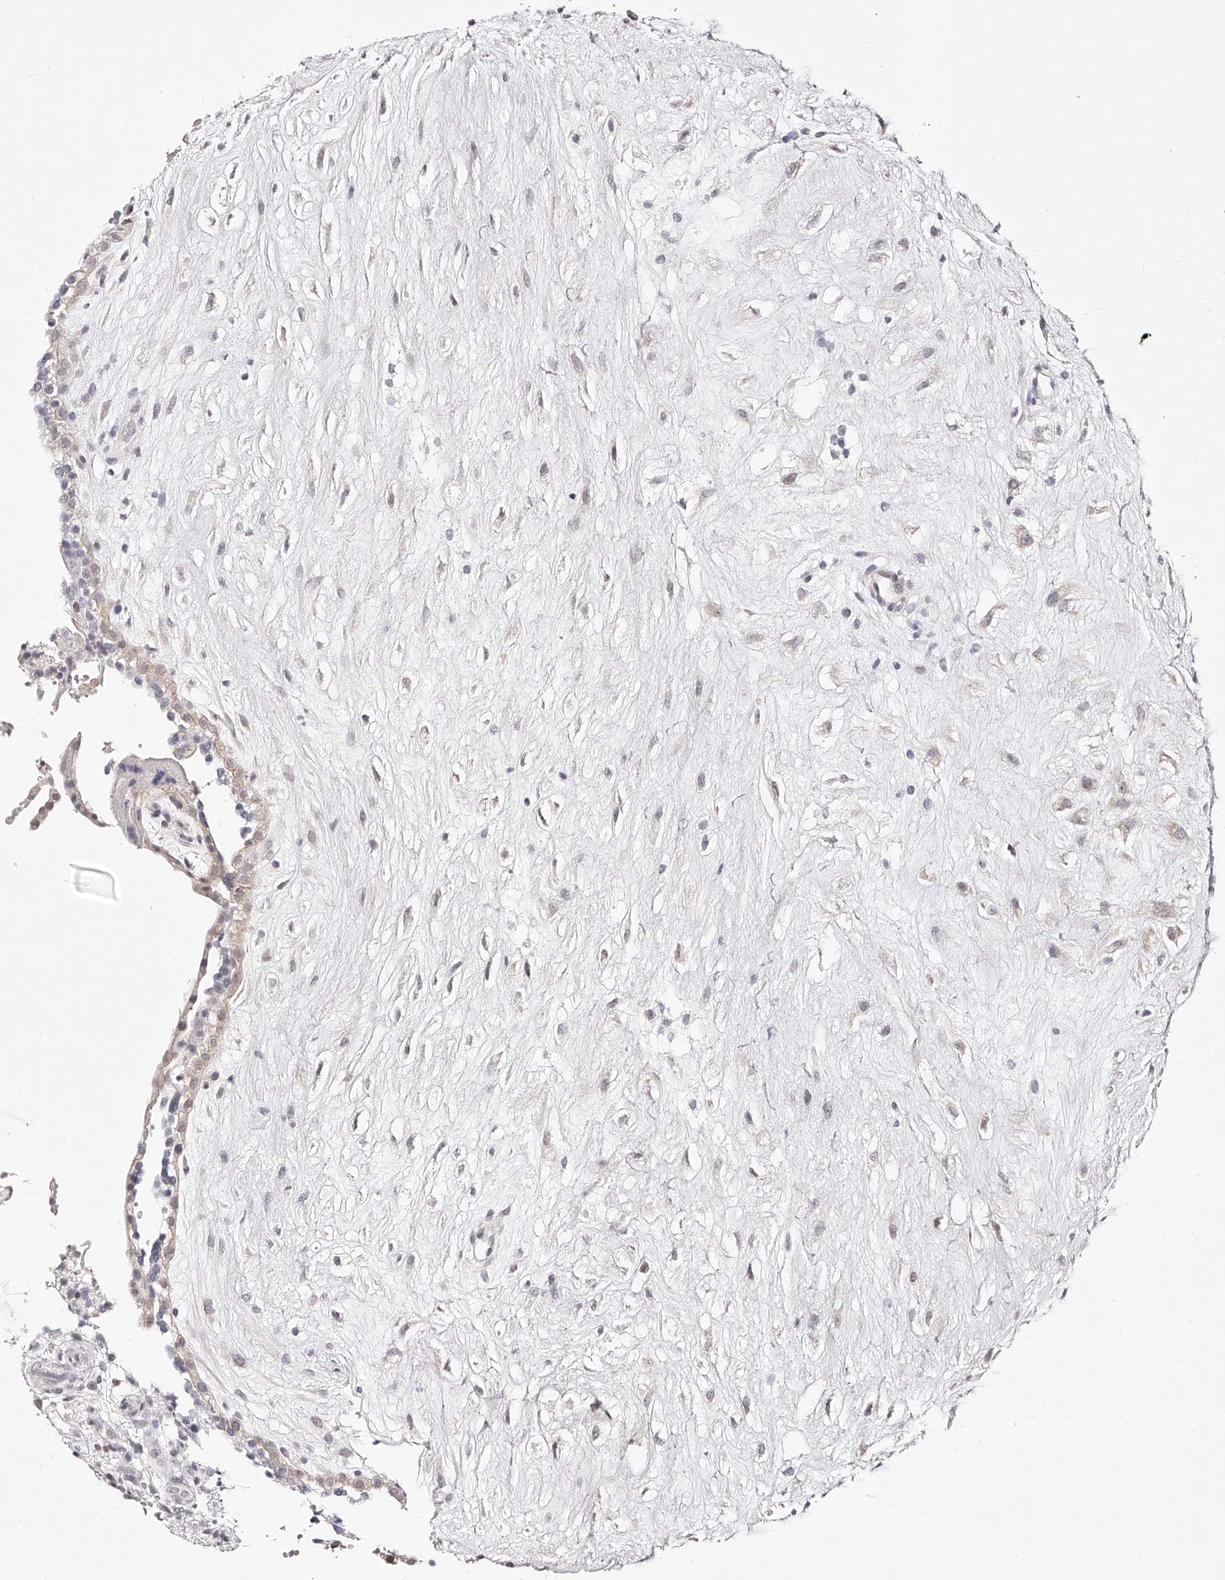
{"staining": {"intensity": "moderate", "quantity": ">75%", "location": "cytoplasmic/membranous,nuclear"}, "tissue": "placenta", "cell_type": "Decidual cells", "image_type": "normal", "snomed": [{"axis": "morphology", "description": "Normal tissue, NOS"}, {"axis": "topography", "description": "Placenta"}], "caption": "This photomicrograph demonstrates immunohistochemistry (IHC) staining of benign placenta, with medium moderate cytoplasmic/membranous,nuclear positivity in approximately >75% of decidual cells.", "gene": "USF3", "patient": {"sex": "female", "age": 18}}